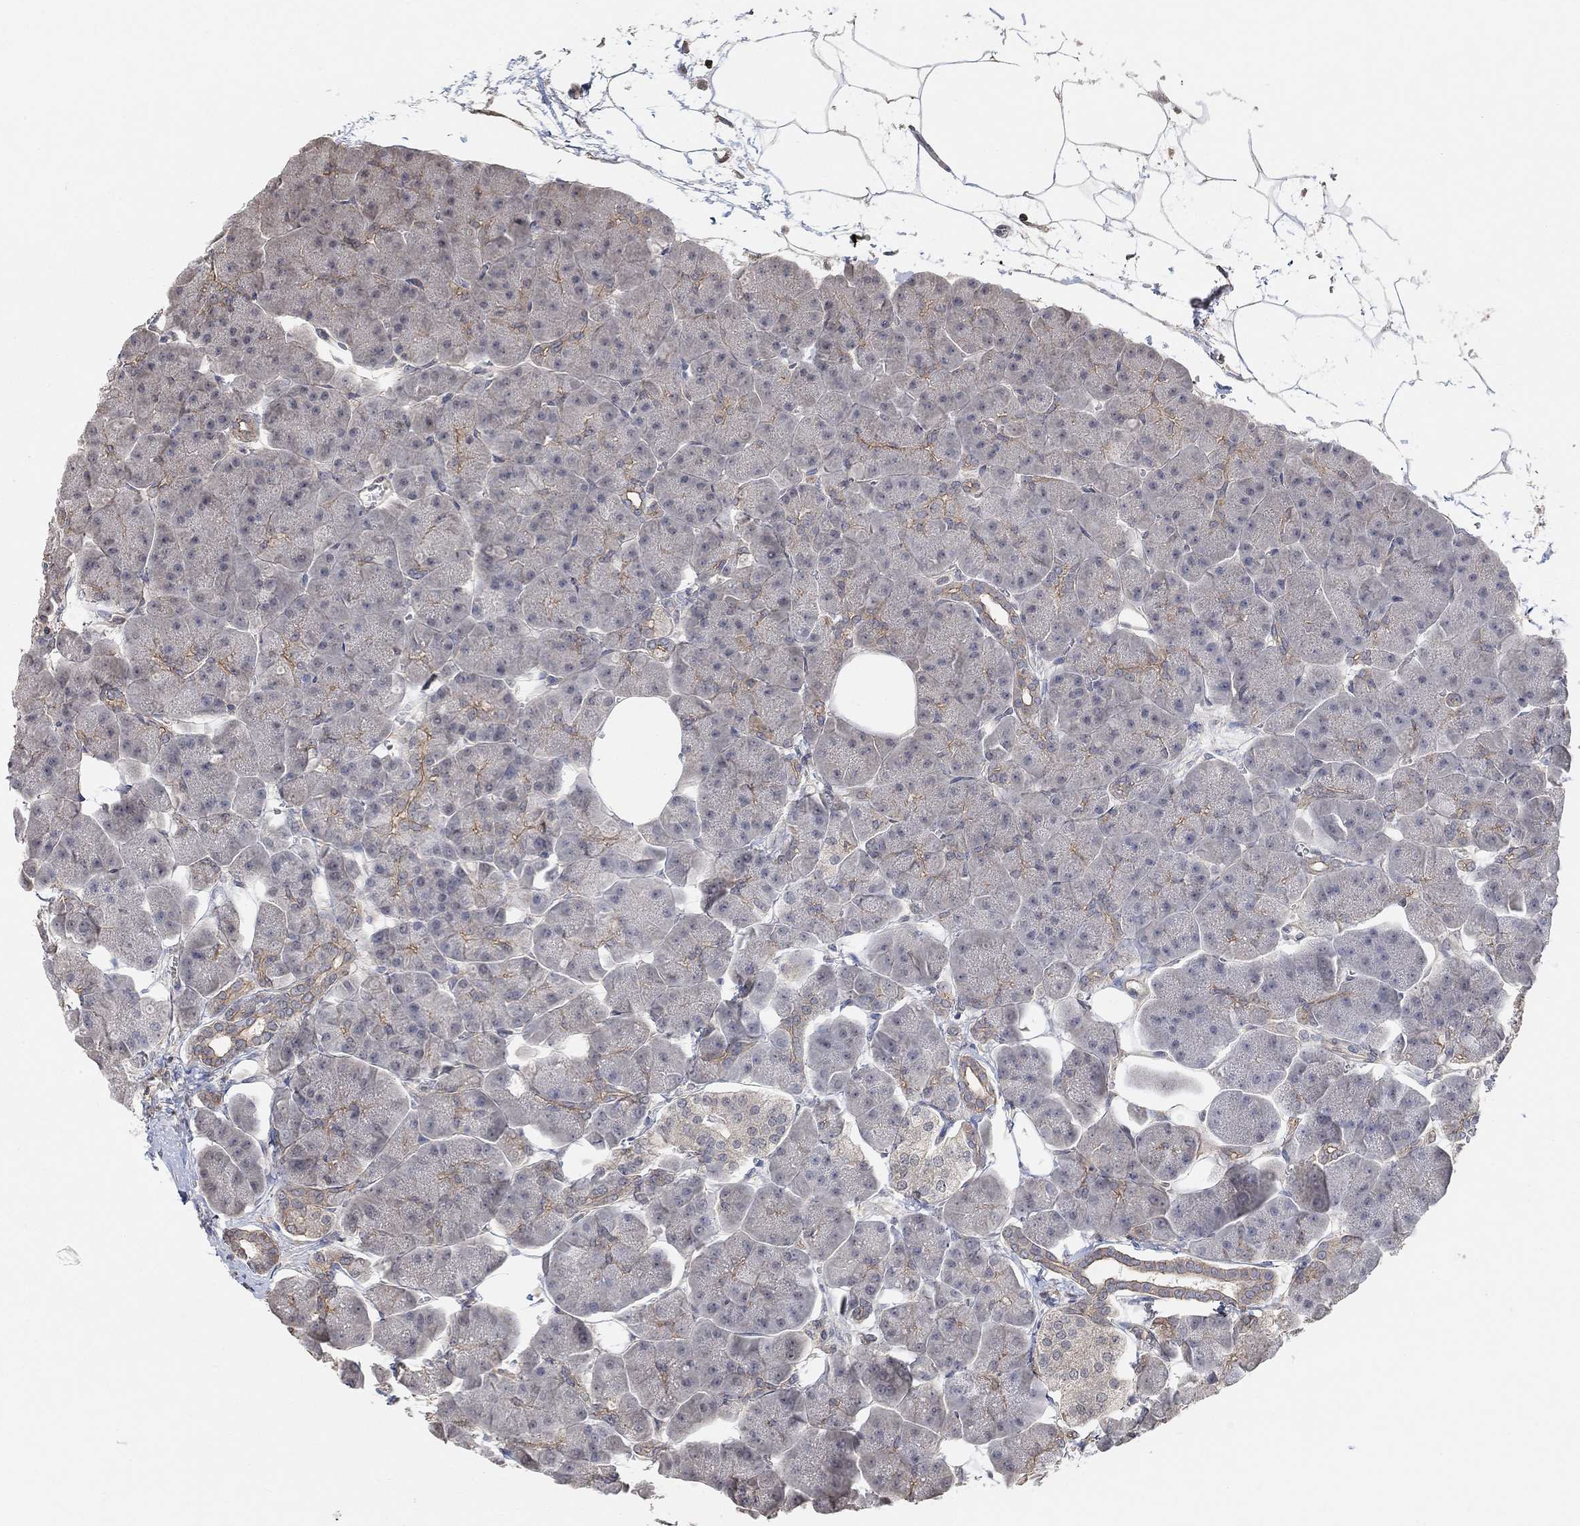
{"staining": {"intensity": "negative", "quantity": "none", "location": "none"}, "tissue": "pancreas", "cell_type": "Exocrine glandular cells", "image_type": "normal", "snomed": [{"axis": "morphology", "description": "Normal tissue, NOS"}, {"axis": "topography", "description": "Adipose tissue"}, {"axis": "topography", "description": "Pancreas"}, {"axis": "topography", "description": "Peripheral nerve tissue"}], "caption": "The histopathology image exhibits no staining of exocrine glandular cells in benign pancreas. (DAB (3,3'-diaminobenzidine) immunohistochemistry visualized using brightfield microscopy, high magnification).", "gene": "UNC5B", "patient": {"sex": "female", "age": 58}}